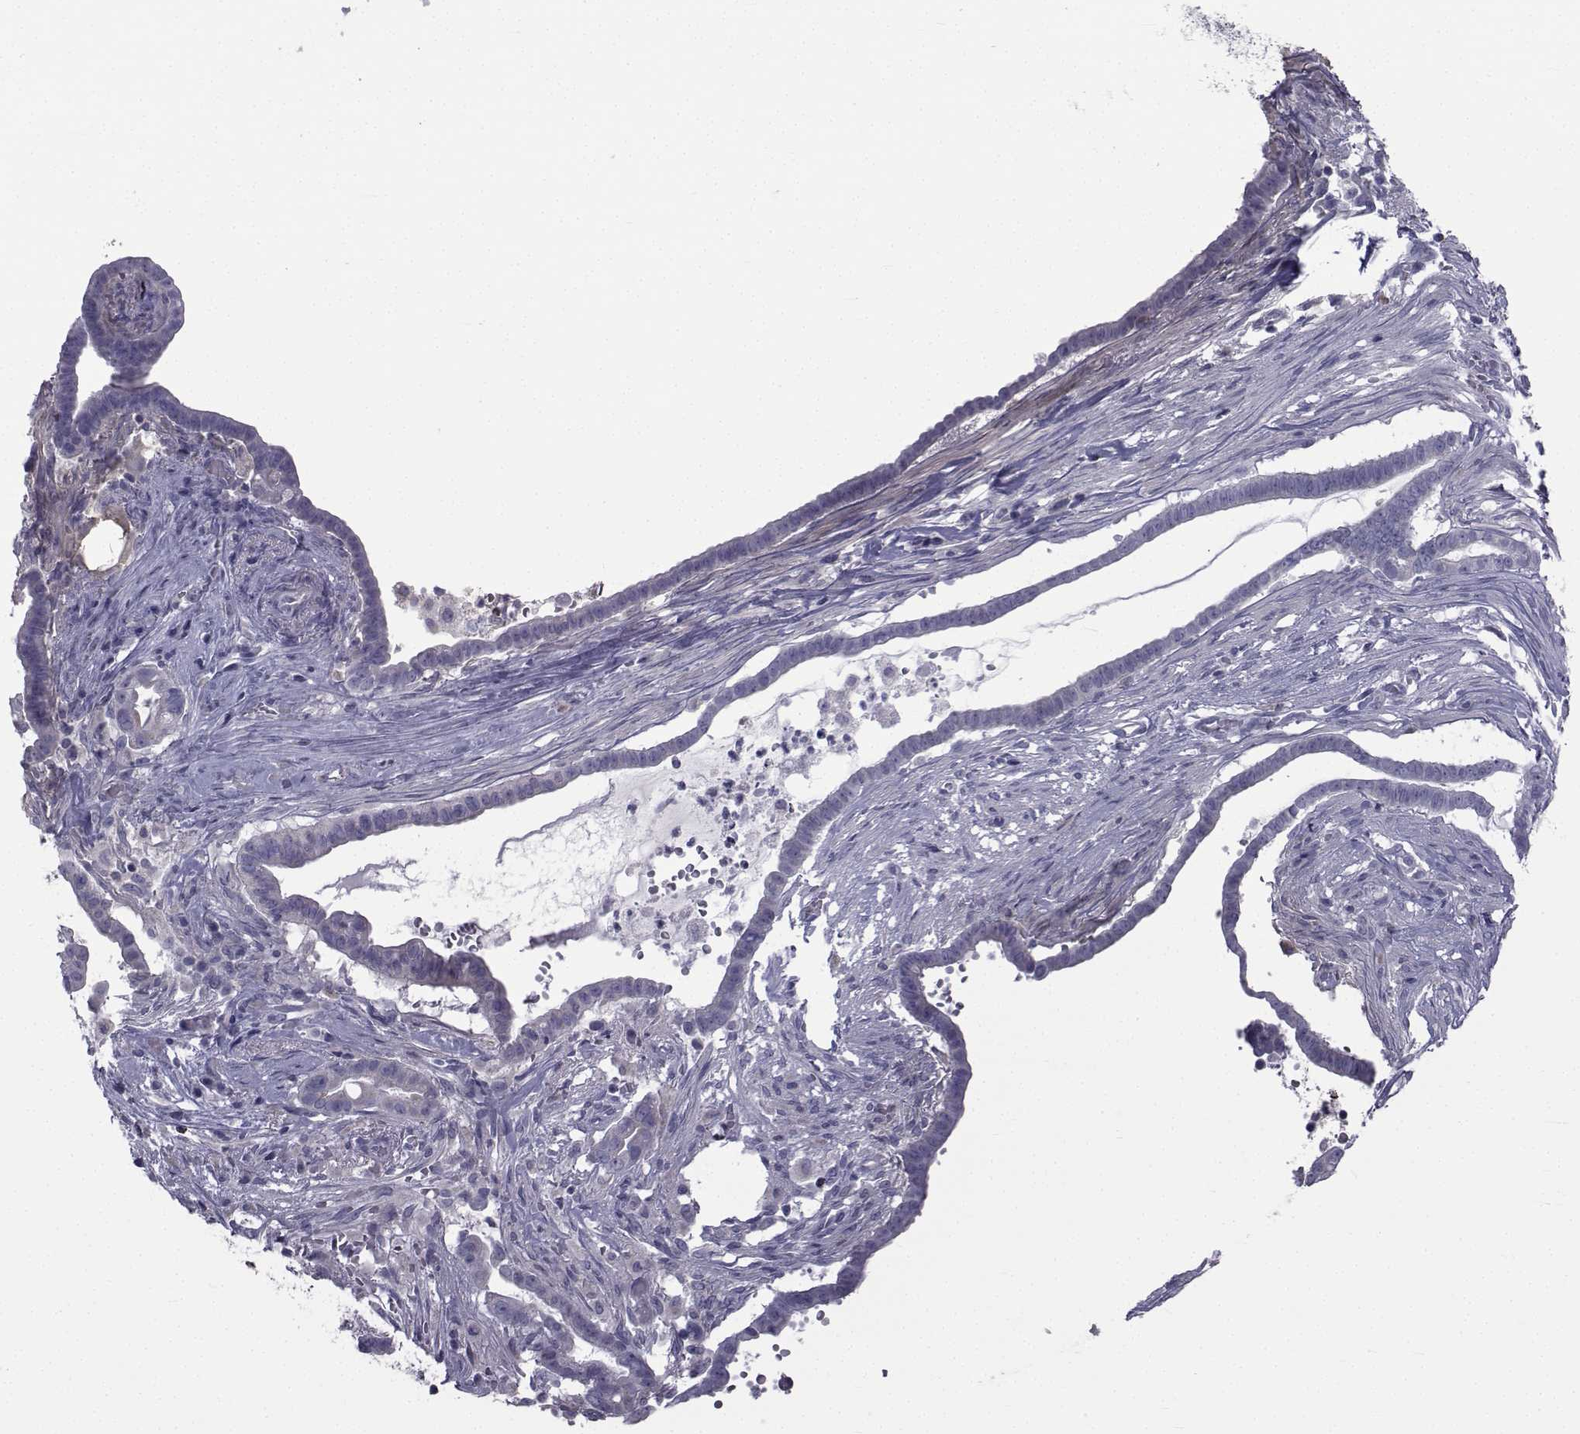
{"staining": {"intensity": "negative", "quantity": "none", "location": "none"}, "tissue": "pancreatic cancer", "cell_type": "Tumor cells", "image_type": "cancer", "snomed": [{"axis": "morphology", "description": "Adenocarcinoma, NOS"}, {"axis": "topography", "description": "Pancreas"}], "caption": "DAB immunohistochemical staining of pancreatic cancer reveals no significant expression in tumor cells.", "gene": "FDXR", "patient": {"sex": "male", "age": 61}}